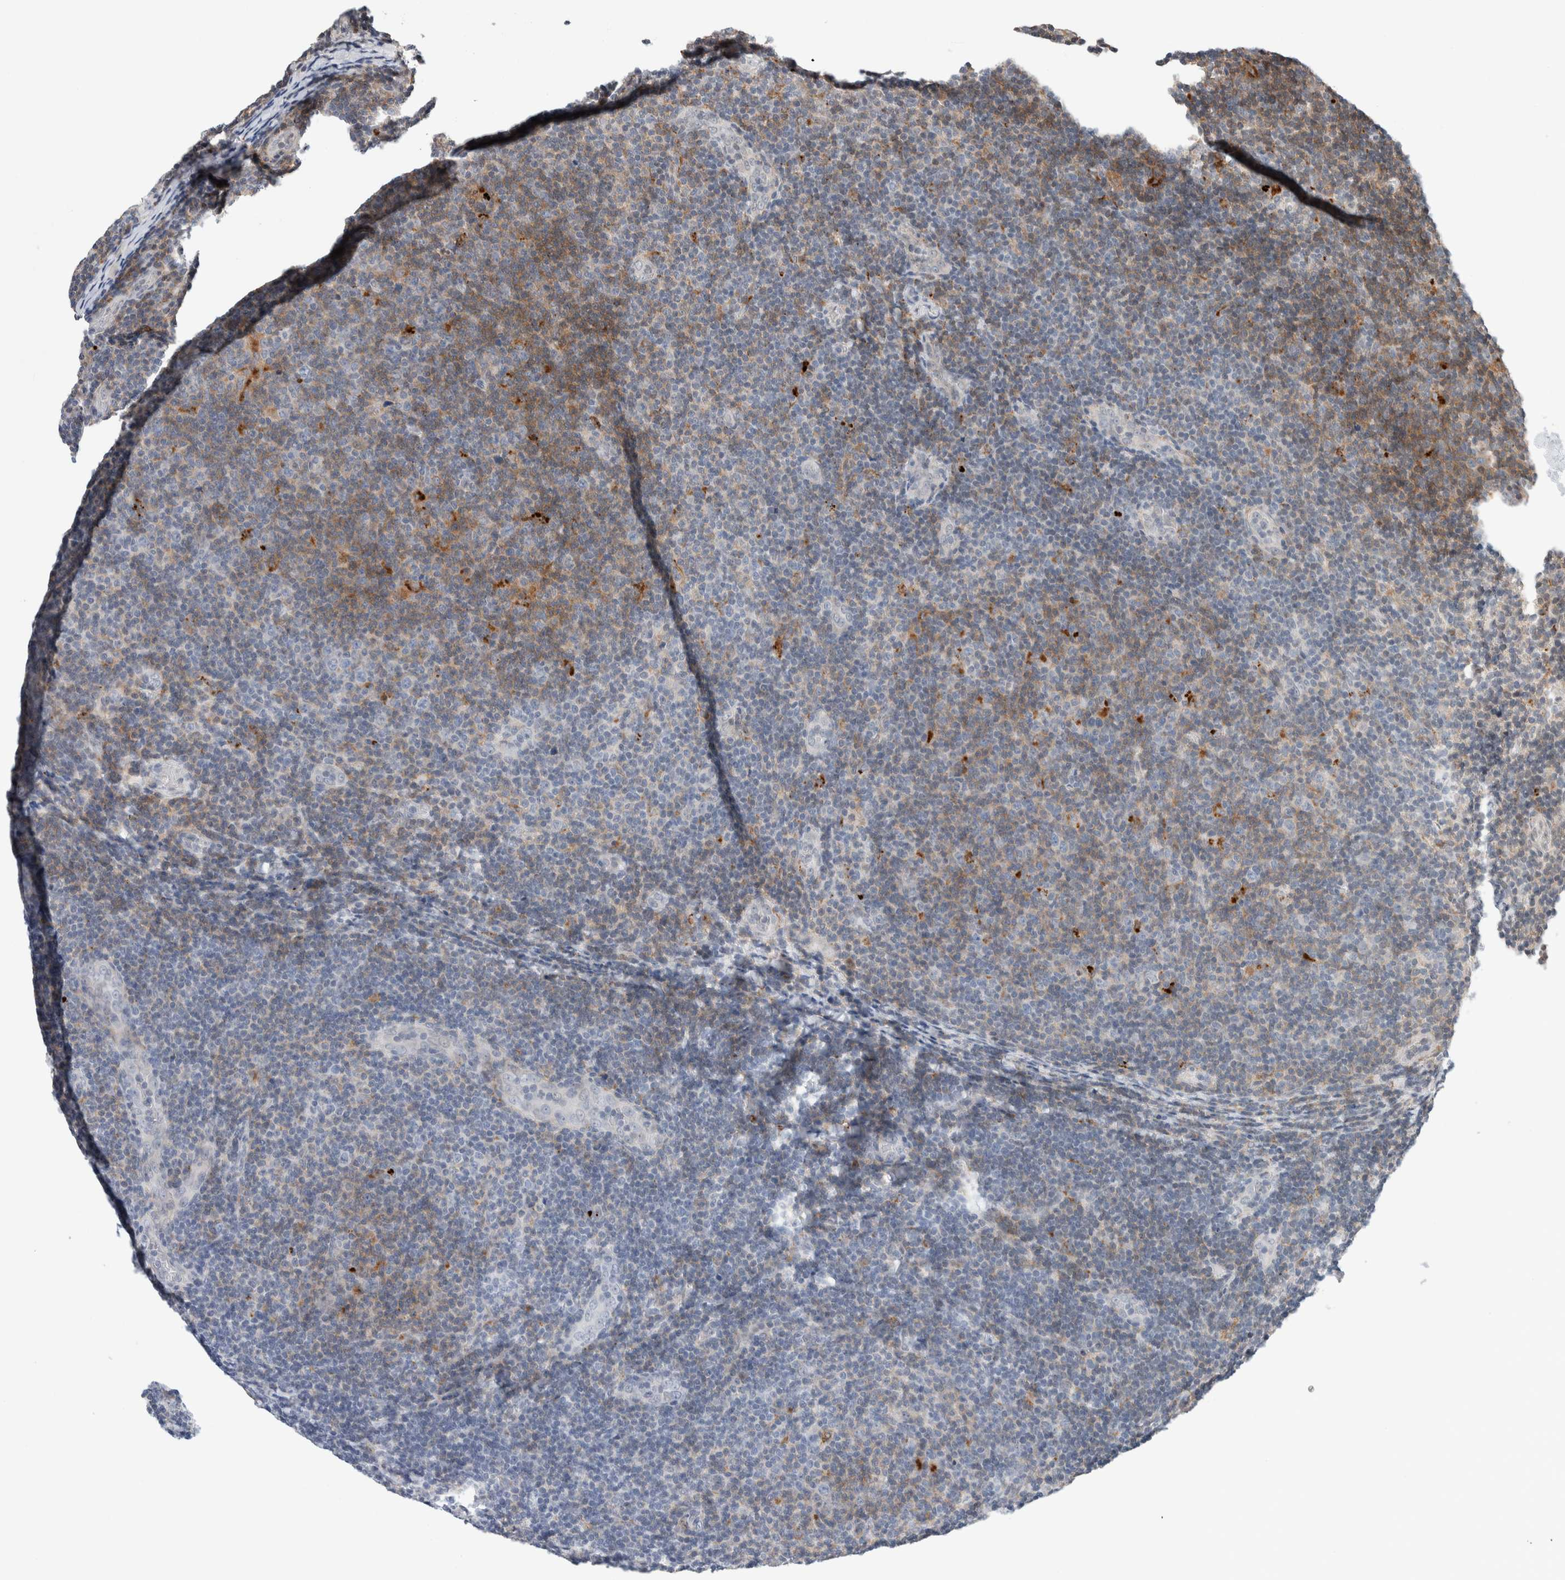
{"staining": {"intensity": "moderate", "quantity": "<25%", "location": "cytoplasmic/membranous"}, "tissue": "lymphoma", "cell_type": "Tumor cells", "image_type": "cancer", "snomed": [{"axis": "morphology", "description": "Malignant lymphoma, non-Hodgkin's type, Low grade"}, {"axis": "topography", "description": "Lymph node"}], "caption": "Human low-grade malignant lymphoma, non-Hodgkin's type stained with a brown dye demonstrates moderate cytoplasmic/membranous positive staining in about <25% of tumor cells.", "gene": "KCNK1", "patient": {"sex": "male", "age": 83}}